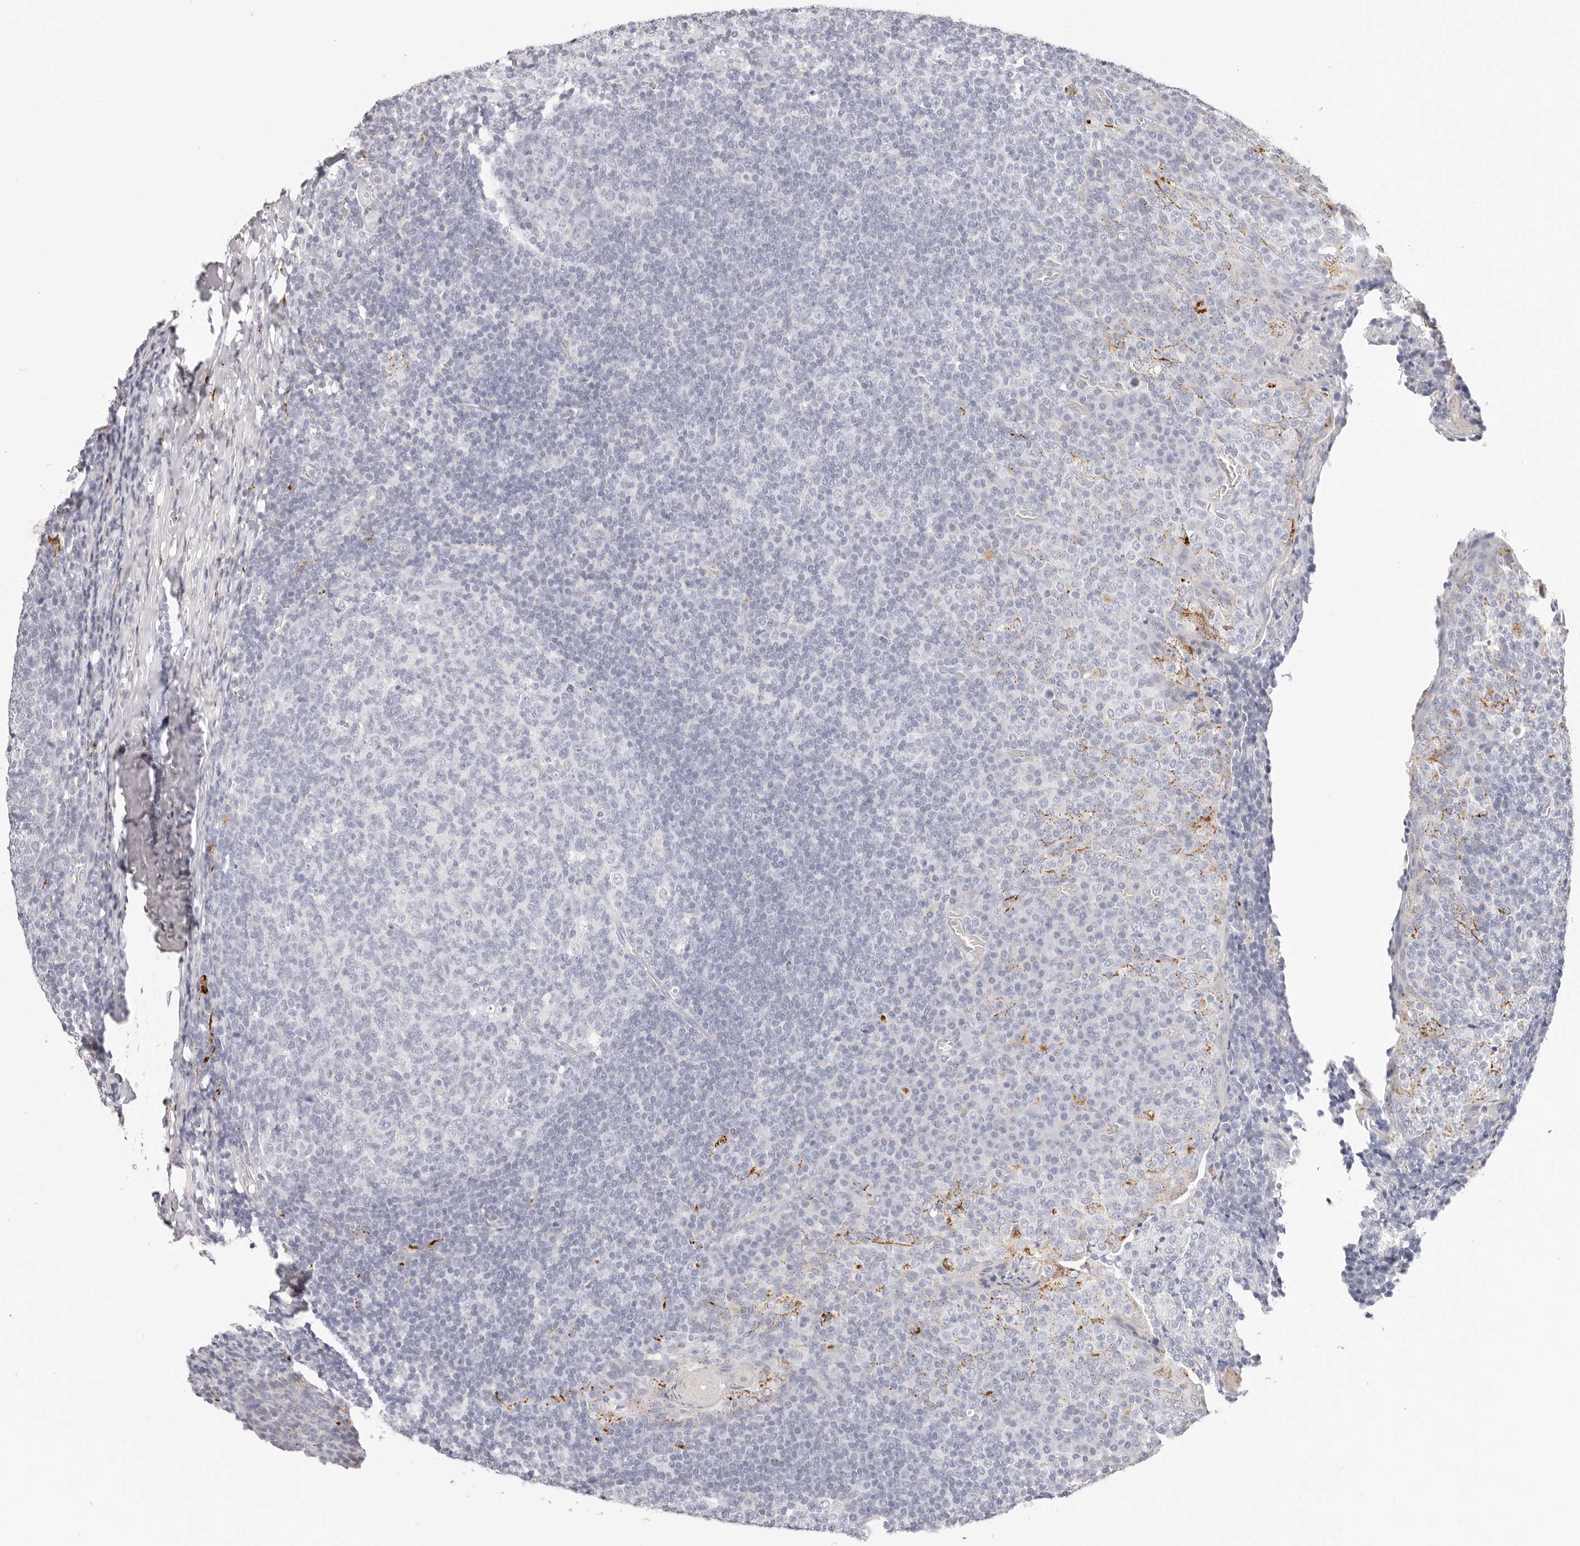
{"staining": {"intensity": "negative", "quantity": "none", "location": "none"}, "tissue": "tonsil", "cell_type": "Germinal center cells", "image_type": "normal", "snomed": [{"axis": "morphology", "description": "Normal tissue, NOS"}, {"axis": "topography", "description": "Tonsil"}], "caption": "Immunohistochemistry (IHC) of normal tonsil demonstrates no expression in germinal center cells.", "gene": "STKLD1", "patient": {"sex": "female", "age": 19}}